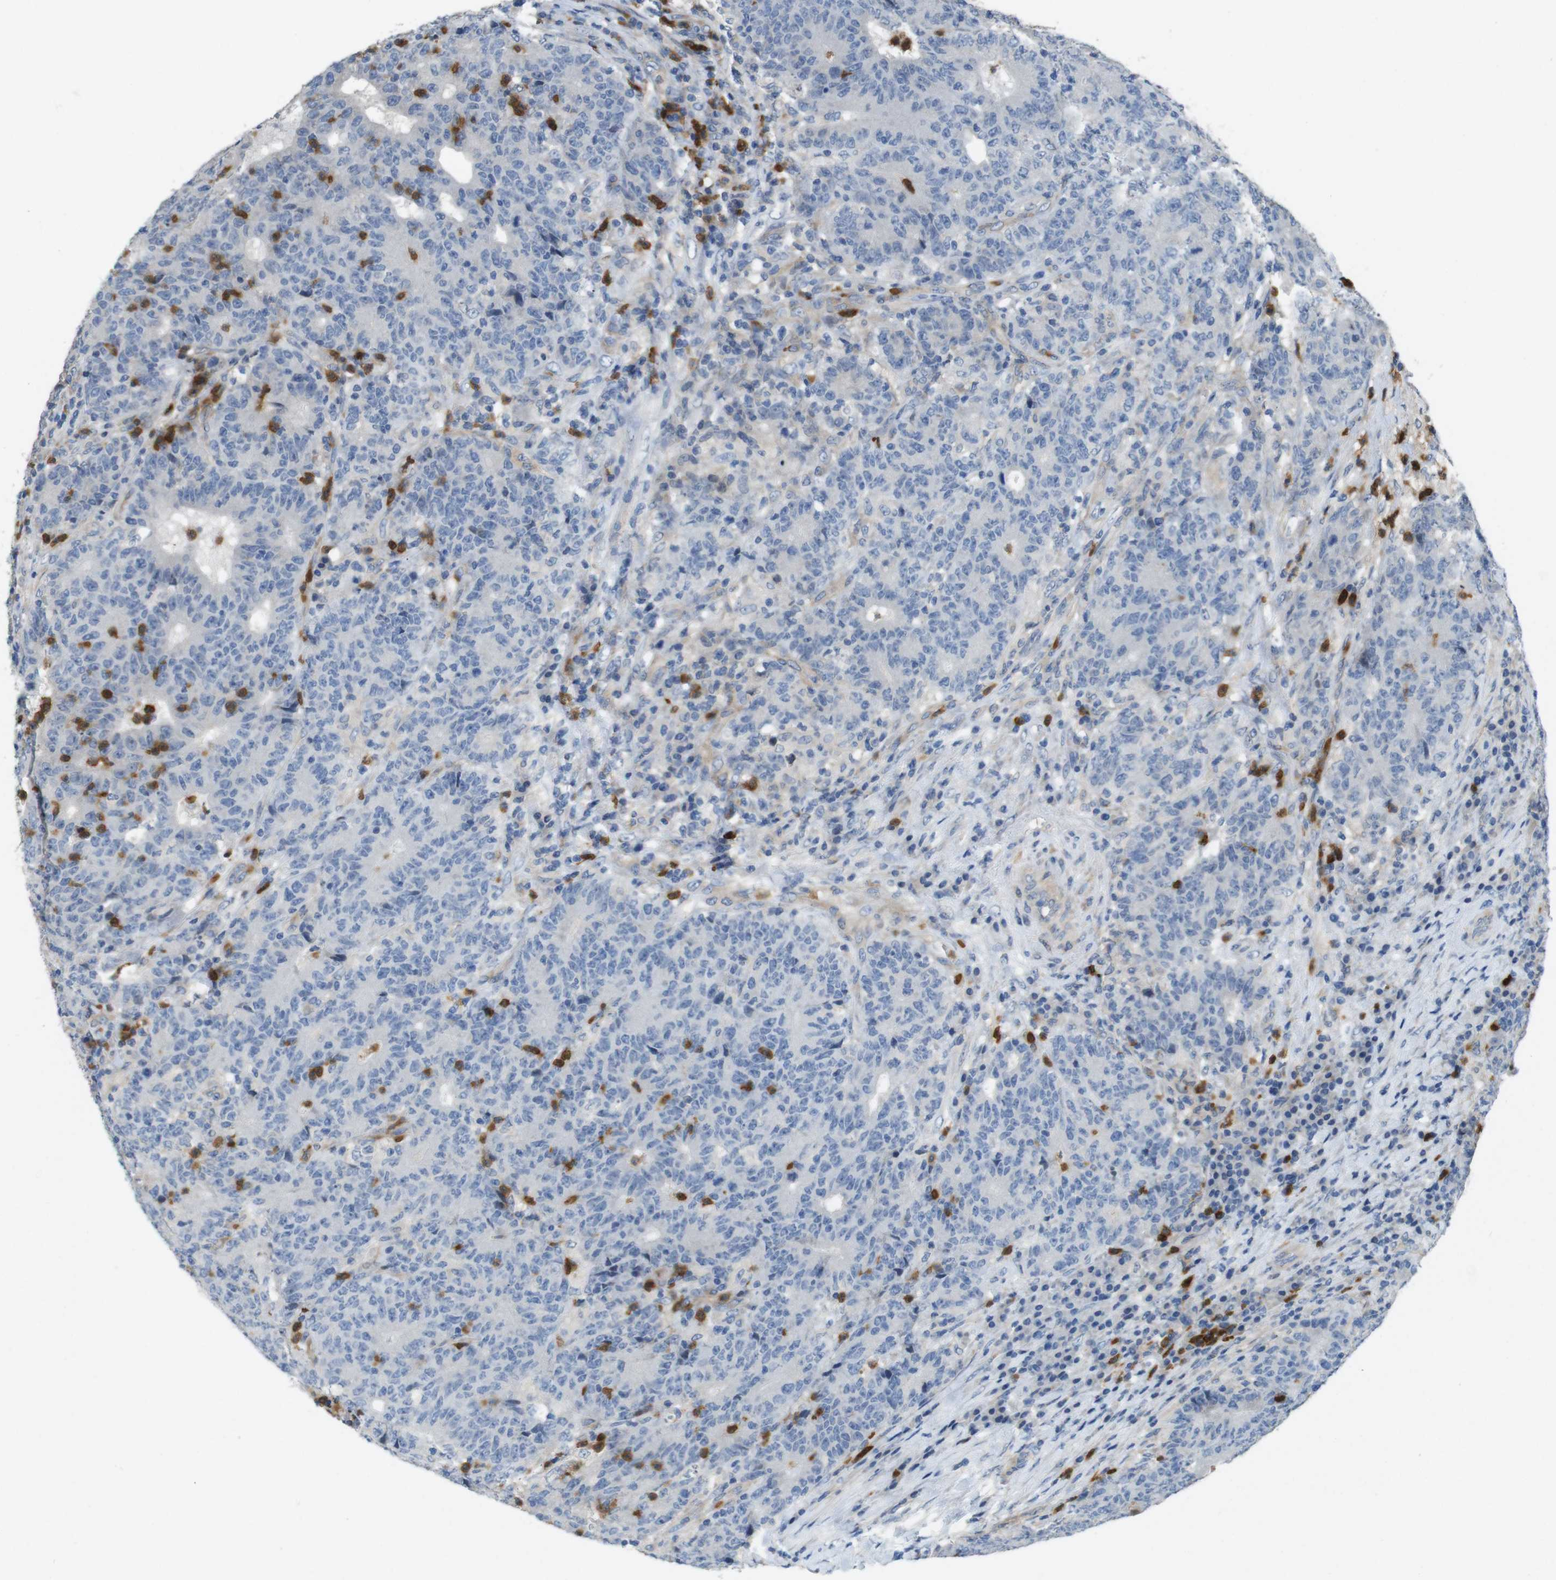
{"staining": {"intensity": "moderate", "quantity": "<25%", "location": "cytoplasmic/membranous"}, "tissue": "colorectal cancer", "cell_type": "Tumor cells", "image_type": "cancer", "snomed": [{"axis": "morphology", "description": "Normal tissue, NOS"}, {"axis": "morphology", "description": "Adenocarcinoma, NOS"}, {"axis": "topography", "description": "Colon"}], "caption": "Moderate cytoplasmic/membranous staining for a protein is appreciated in about <25% of tumor cells of colorectal cancer using immunohistochemistry.", "gene": "PCDH10", "patient": {"sex": "female", "age": 75}}